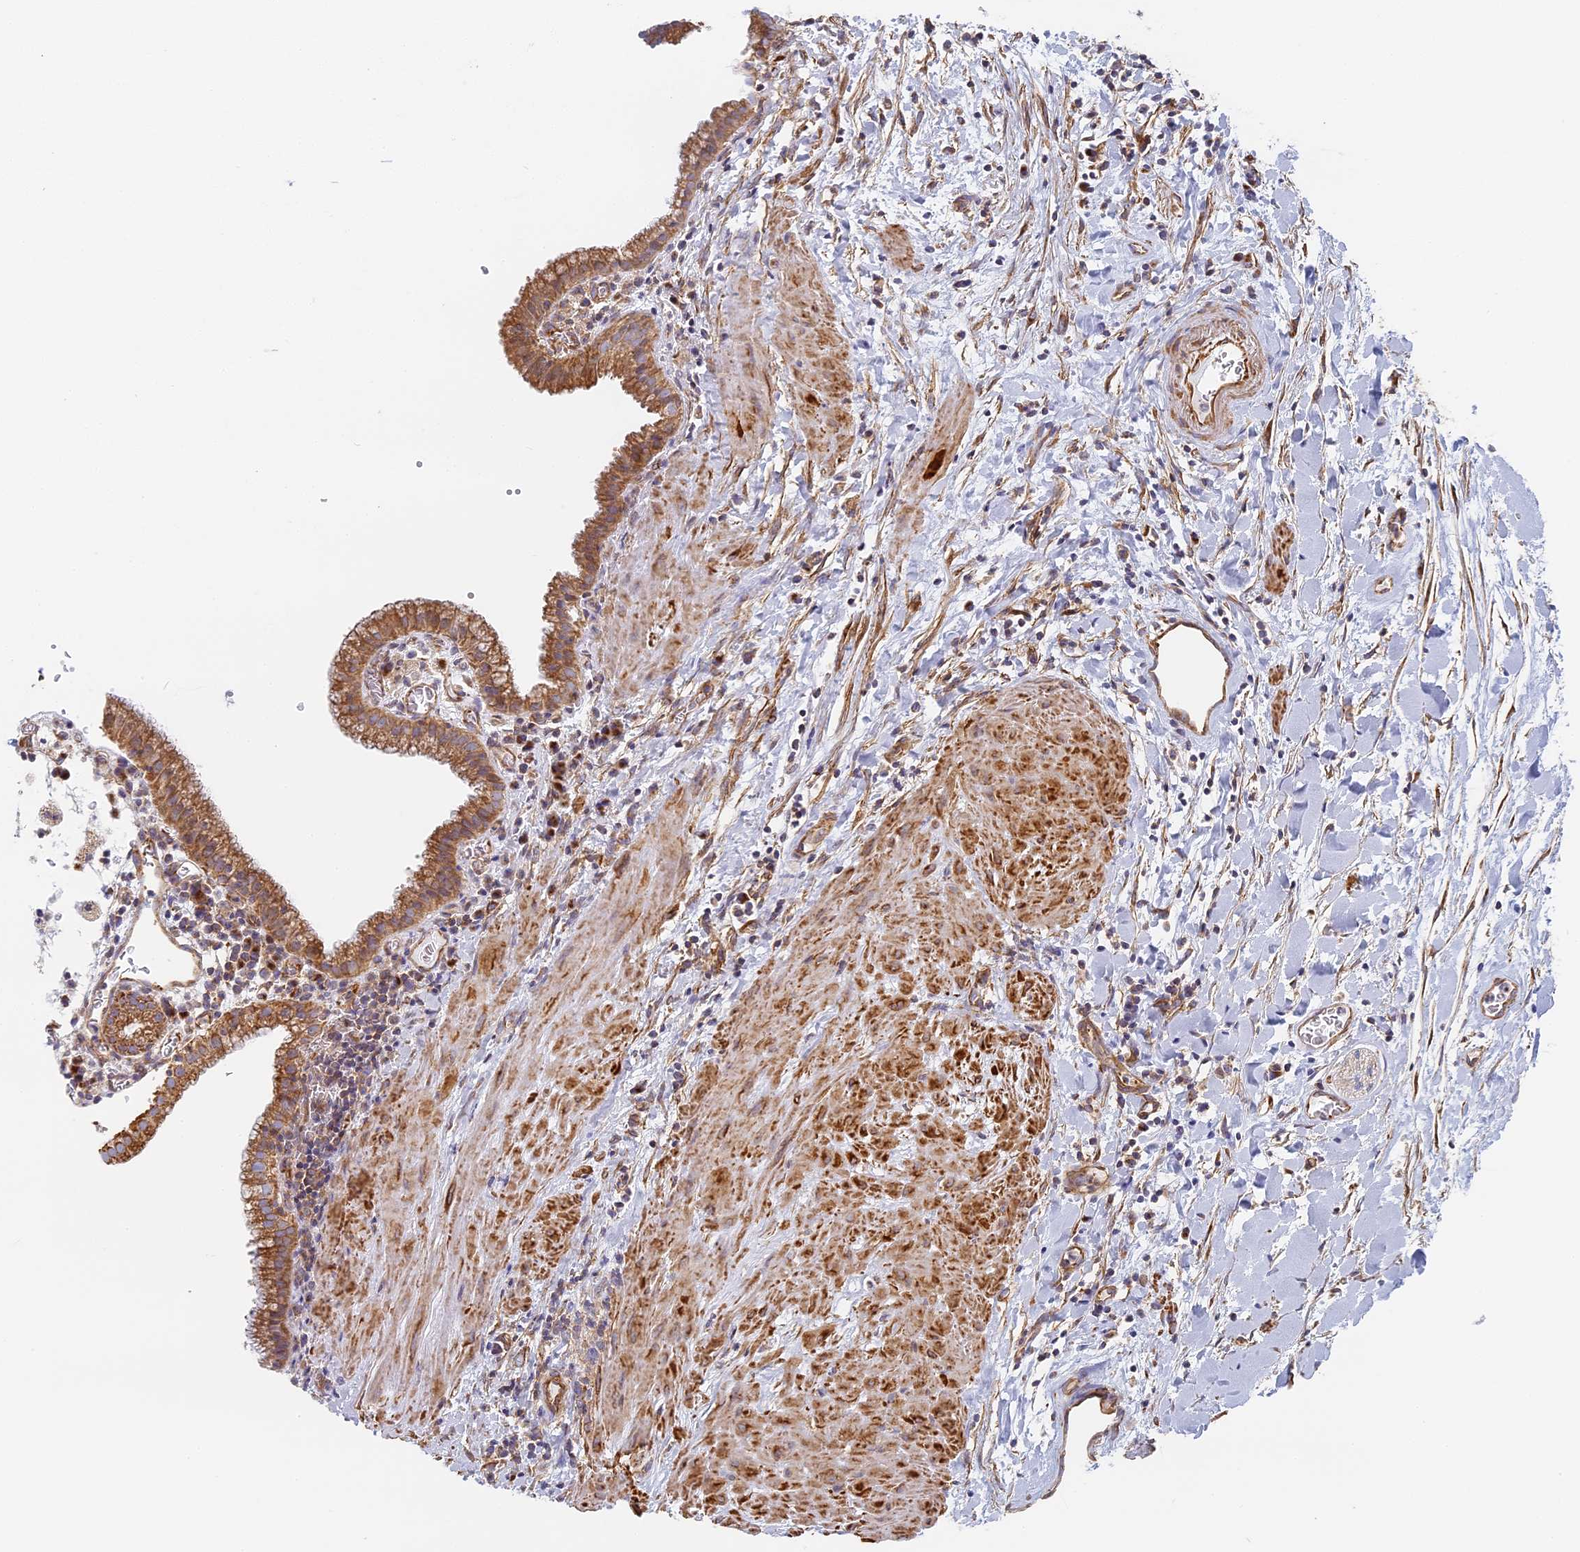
{"staining": {"intensity": "strong", "quantity": "25%-75%", "location": "cytoplasmic/membranous"}, "tissue": "gallbladder", "cell_type": "Glandular cells", "image_type": "normal", "snomed": [{"axis": "morphology", "description": "Normal tissue, NOS"}, {"axis": "topography", "description": "Gallbladder"}], "caption": "Normal gallbladder reveals strong cytoplasmic/membranous staining in approximately 25%-75% of glandular cells, visualized by immunohistochemistry. (DAB = brown stain, brightfield microscopy at high magnification).", "gene": "DDA1", "patient": {"sex": "male", "age": 78}}